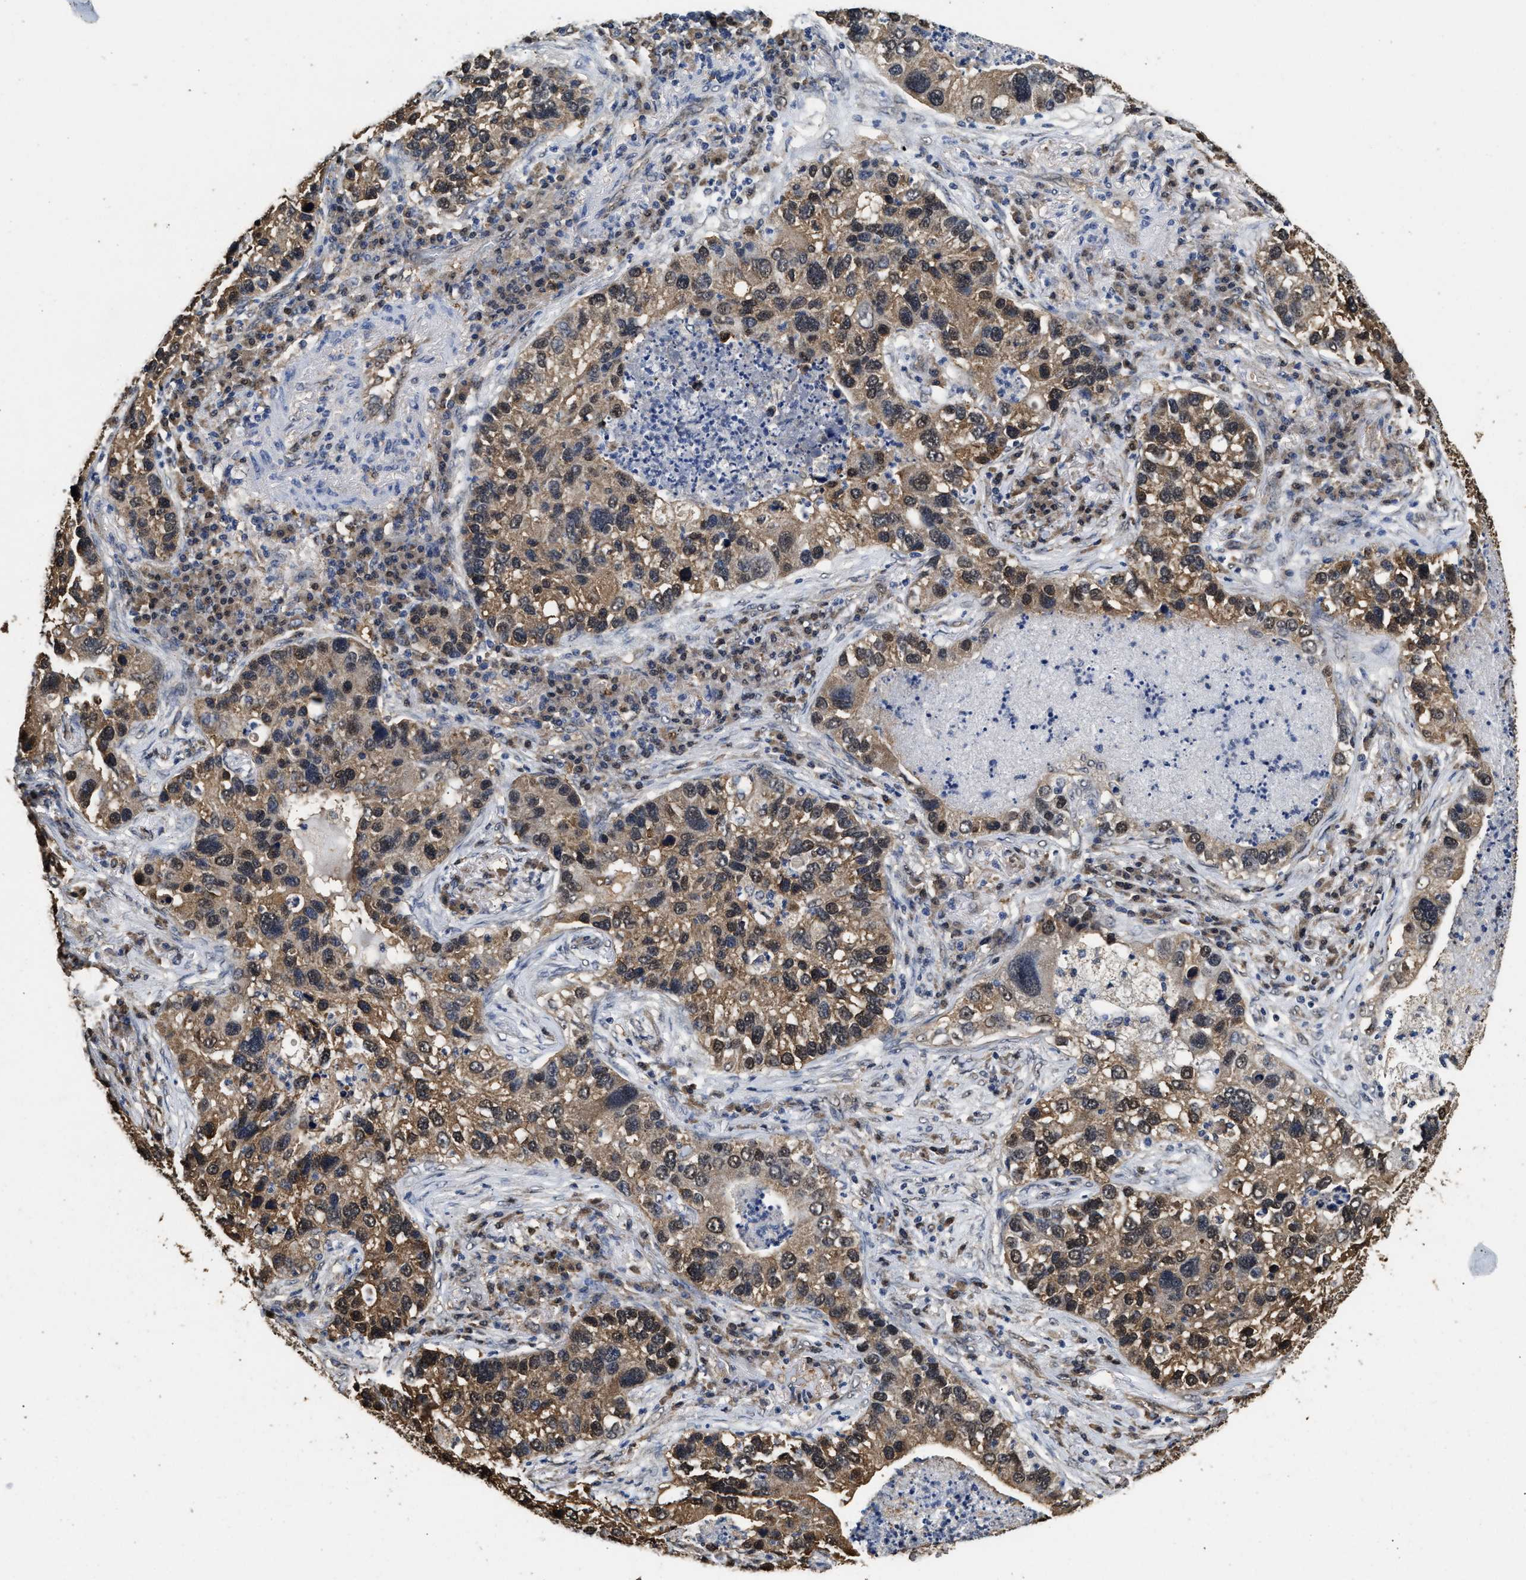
{"staining": {"intensity": "moderate", "quantity": ">75%", "location": "cytoplasmic/membranous,nuclear"}, "tissue": "lung cancer", "cell_type": "Tumor cells", "image_type": "cancer", "snomed": [{"axis": "morphology", "description": "Normal tissue, NOS"}, {"axis": "morphology", "description": "Adenocarcinoma, NOS"}, {"axis": "topography", "description": "Bronchus"}, {"axis": "topography", "description": "Lung"}], "caption": "A high-resolution image shows immunohistochemistry (IHC) staining of adenocarcinoma (lung), which shows moderate cytoplasmic/membranous and nuclear positivity in approximately >75% of tumor cells.", "gene": "YWHAE", "patient": {"sex": "male", "age": 54}}